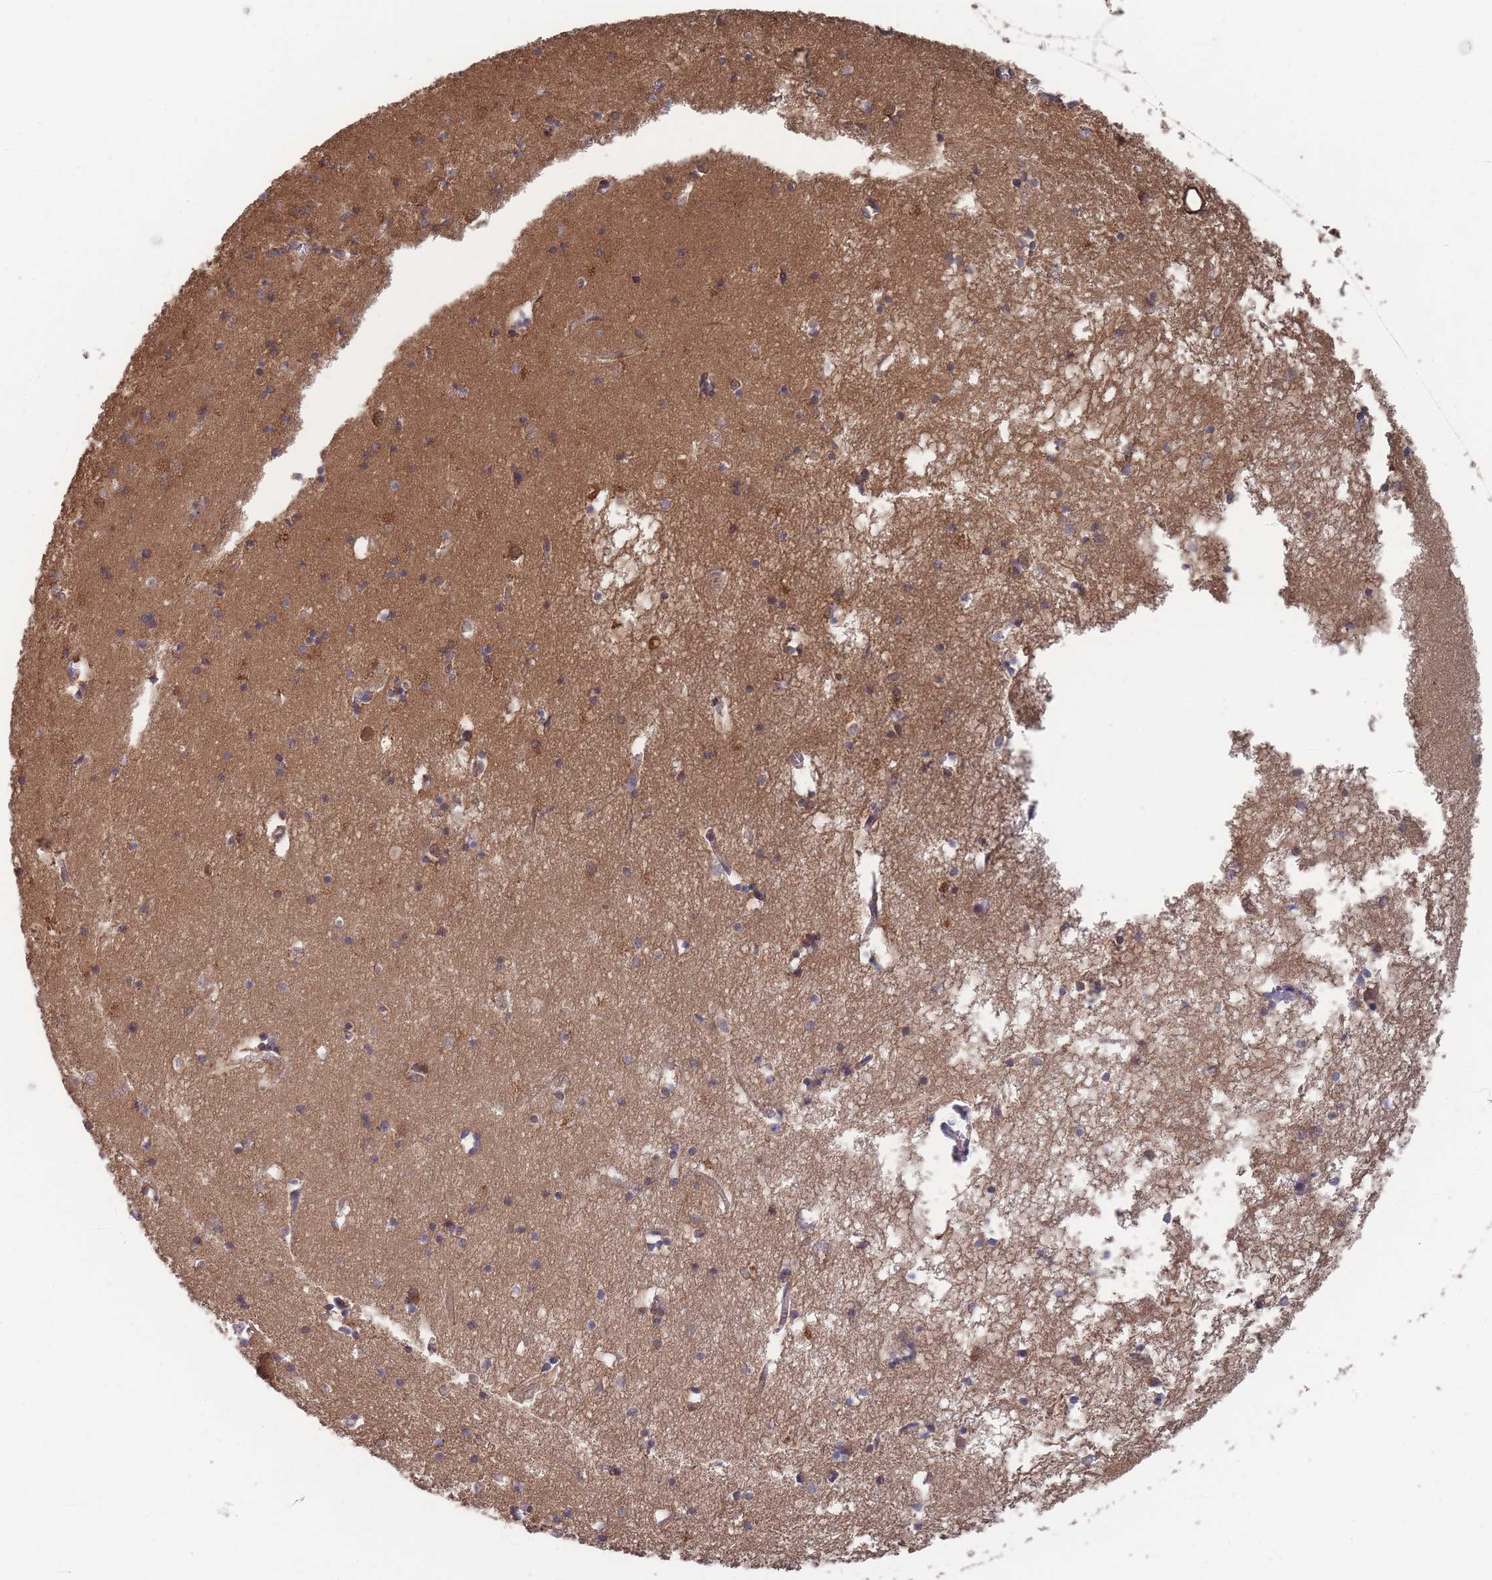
{"staining": {"intensity": "moderate", "quantity": "<25%", "location": "cytoplasmic/membranous"}, "tissue": "hippocampus", "cell_type": "Glial cells", "image_type": "normal", "snomed": [{"axis": "morphology", "description": "Normal tissue, NOS"}, {"axis": "topography", "description": "Hippocampus"}], "caption": "Immunohistochemistry (DAB) staining of unremarkable human hippocampus demonstrates moderate cytoplasmic/membranous protein expression in approximately <25% of glial cells.", "gene": "SF3B1", "patient": {"sex": "male", "age": 70}}